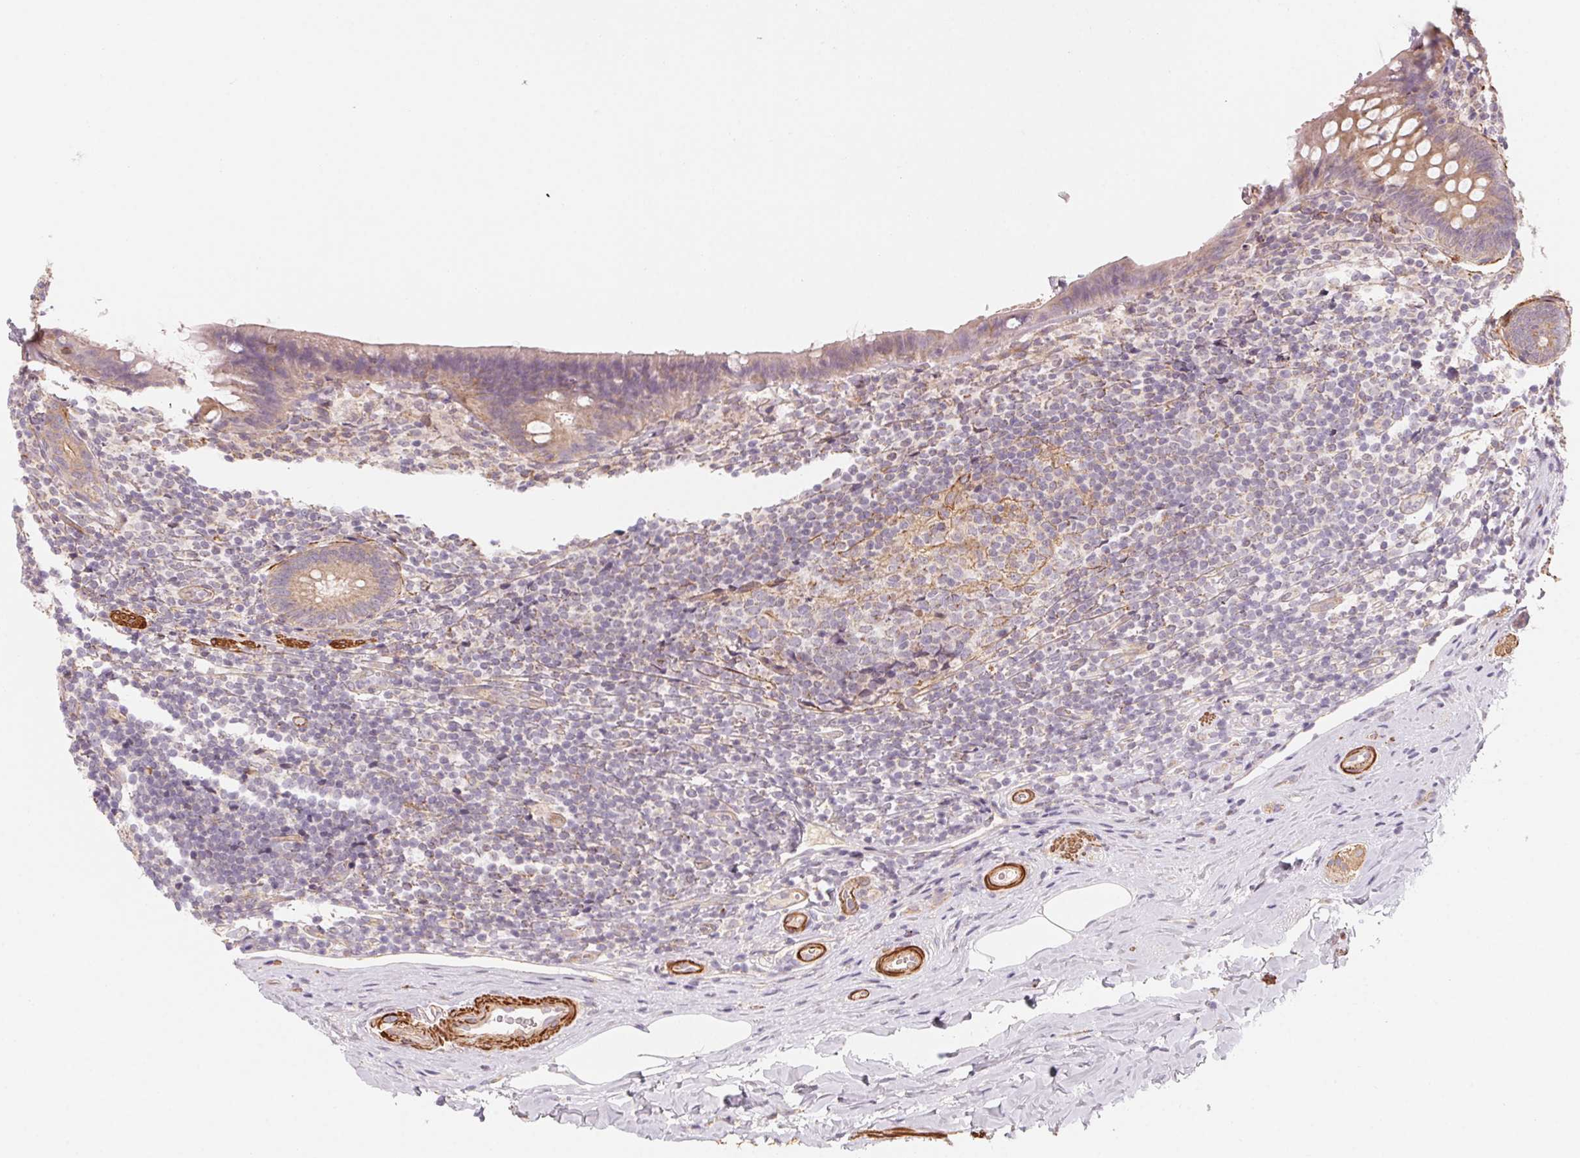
{"staining": {"intensity": "moderate", "quantity": "<25%", "location": "cytoplasmic/membranous"}, "tissue": "appendix", "cell_type": "Glandular cells", "image_type": "normal", "snomed": [{"axis": "morphology", "description": "Normal tissue, NOS"}, {"axis": "topography", "description": "Appendix"}], "caption": "Human appendix stained with a brown dye displays moderate cytoplasmic/membranous positive staining in approximately <25% of glandular cells.", "gene": "CCDC112", "patient": {"sex": "male", "age": 47}}